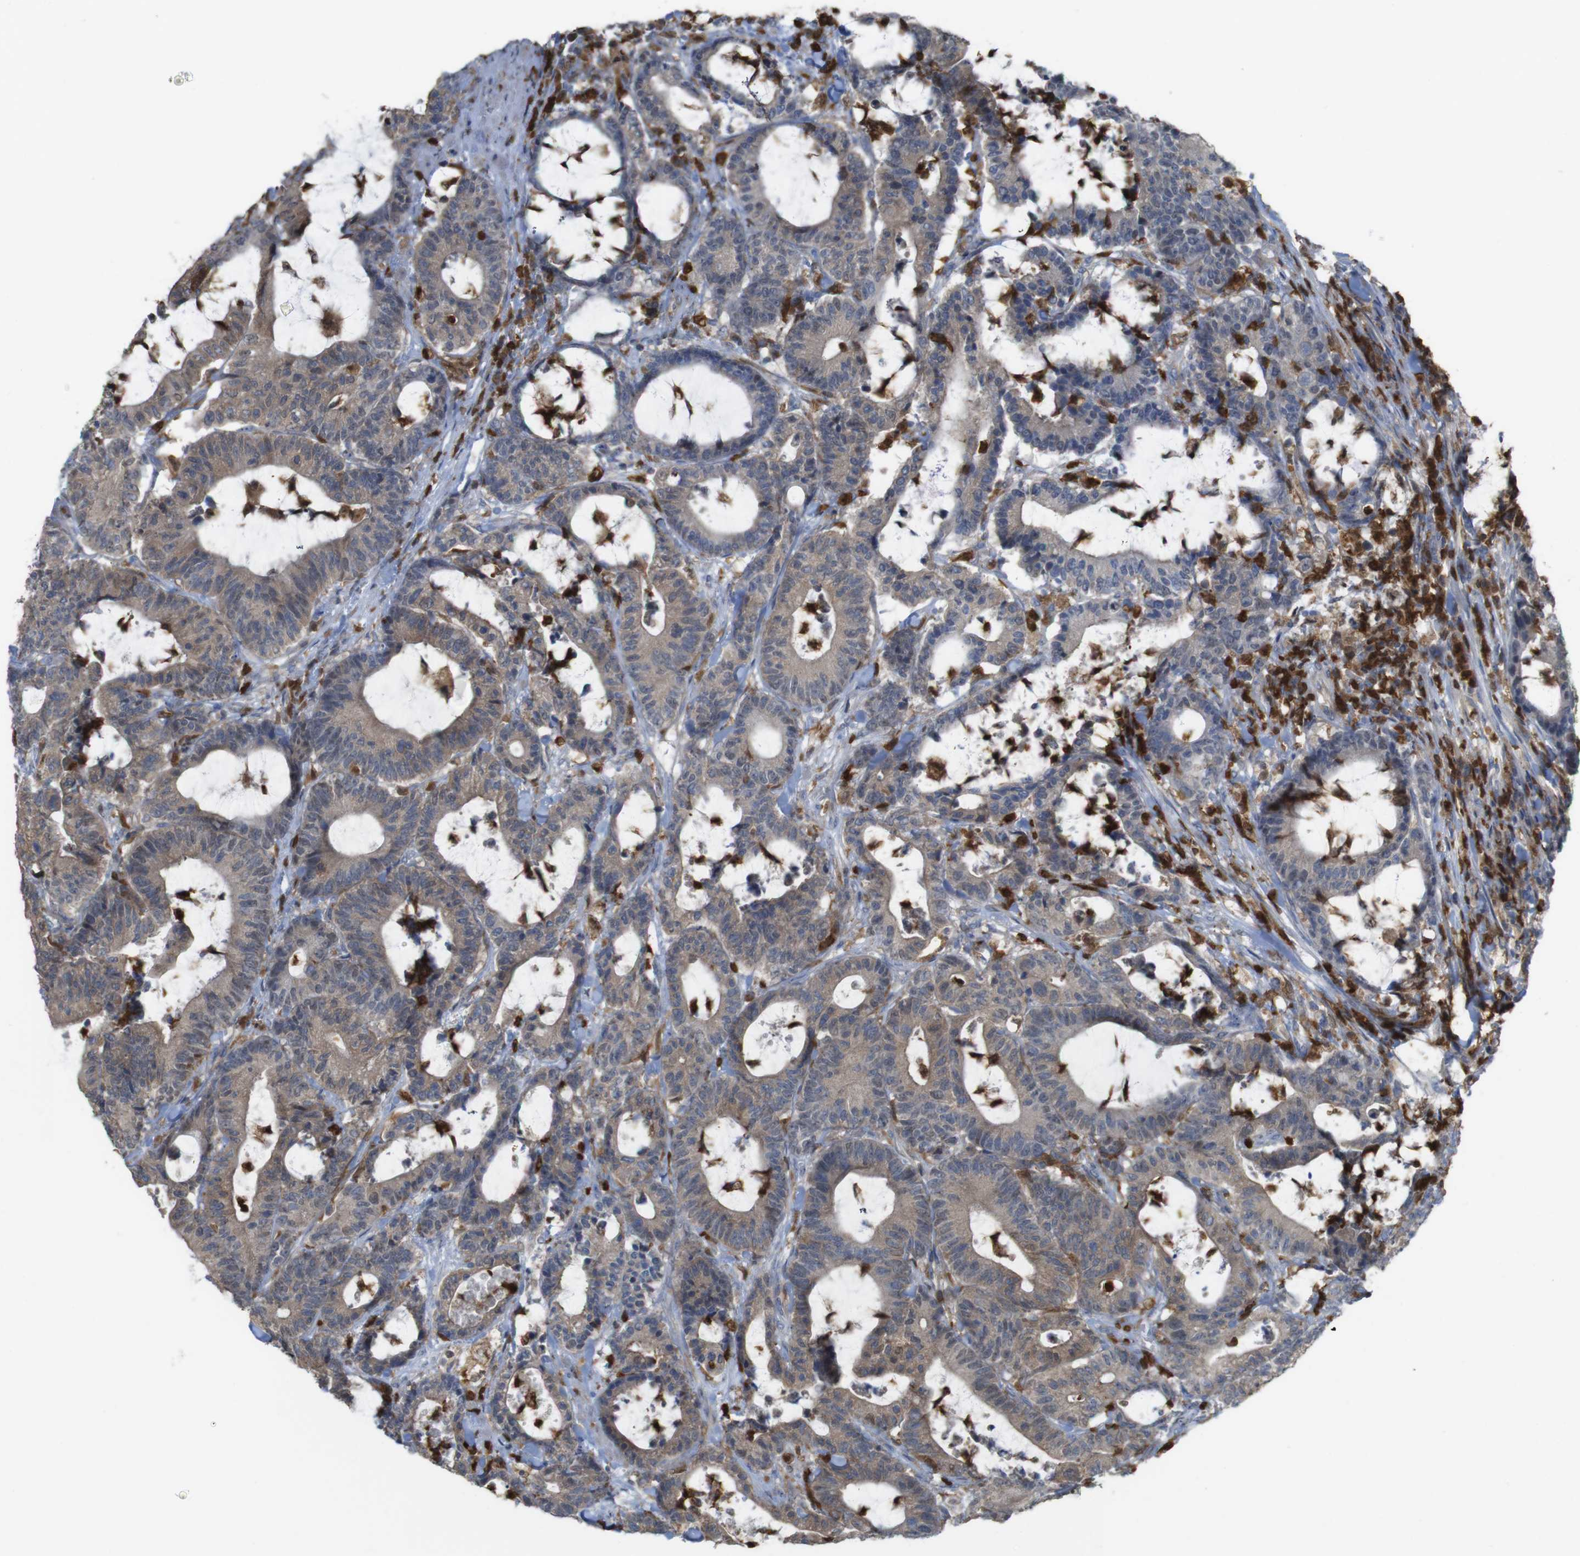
{"staining": {"intensity": "moderate", "quantity": ">75%", "location": "cytoplasmic/membranous"}, "tissue": "colorectal cancer", "cell_type": "Tumor cells", "image_type": "cancer", "snomed": [{"axis": "morphology", "description": "Adenocarcinoma, NOS"}, {"axis": "topography", "description": "Colon"}], "caption": "This image exhibits immunohistochemistry (IHC) staining of human adenocarcinoma (colorectal), with medium moderate cytoplasmic/membranous expression in about >75% of tumor cells.", "gene": "PRKCD", "patient": {"sex": "female", "age": 84}}